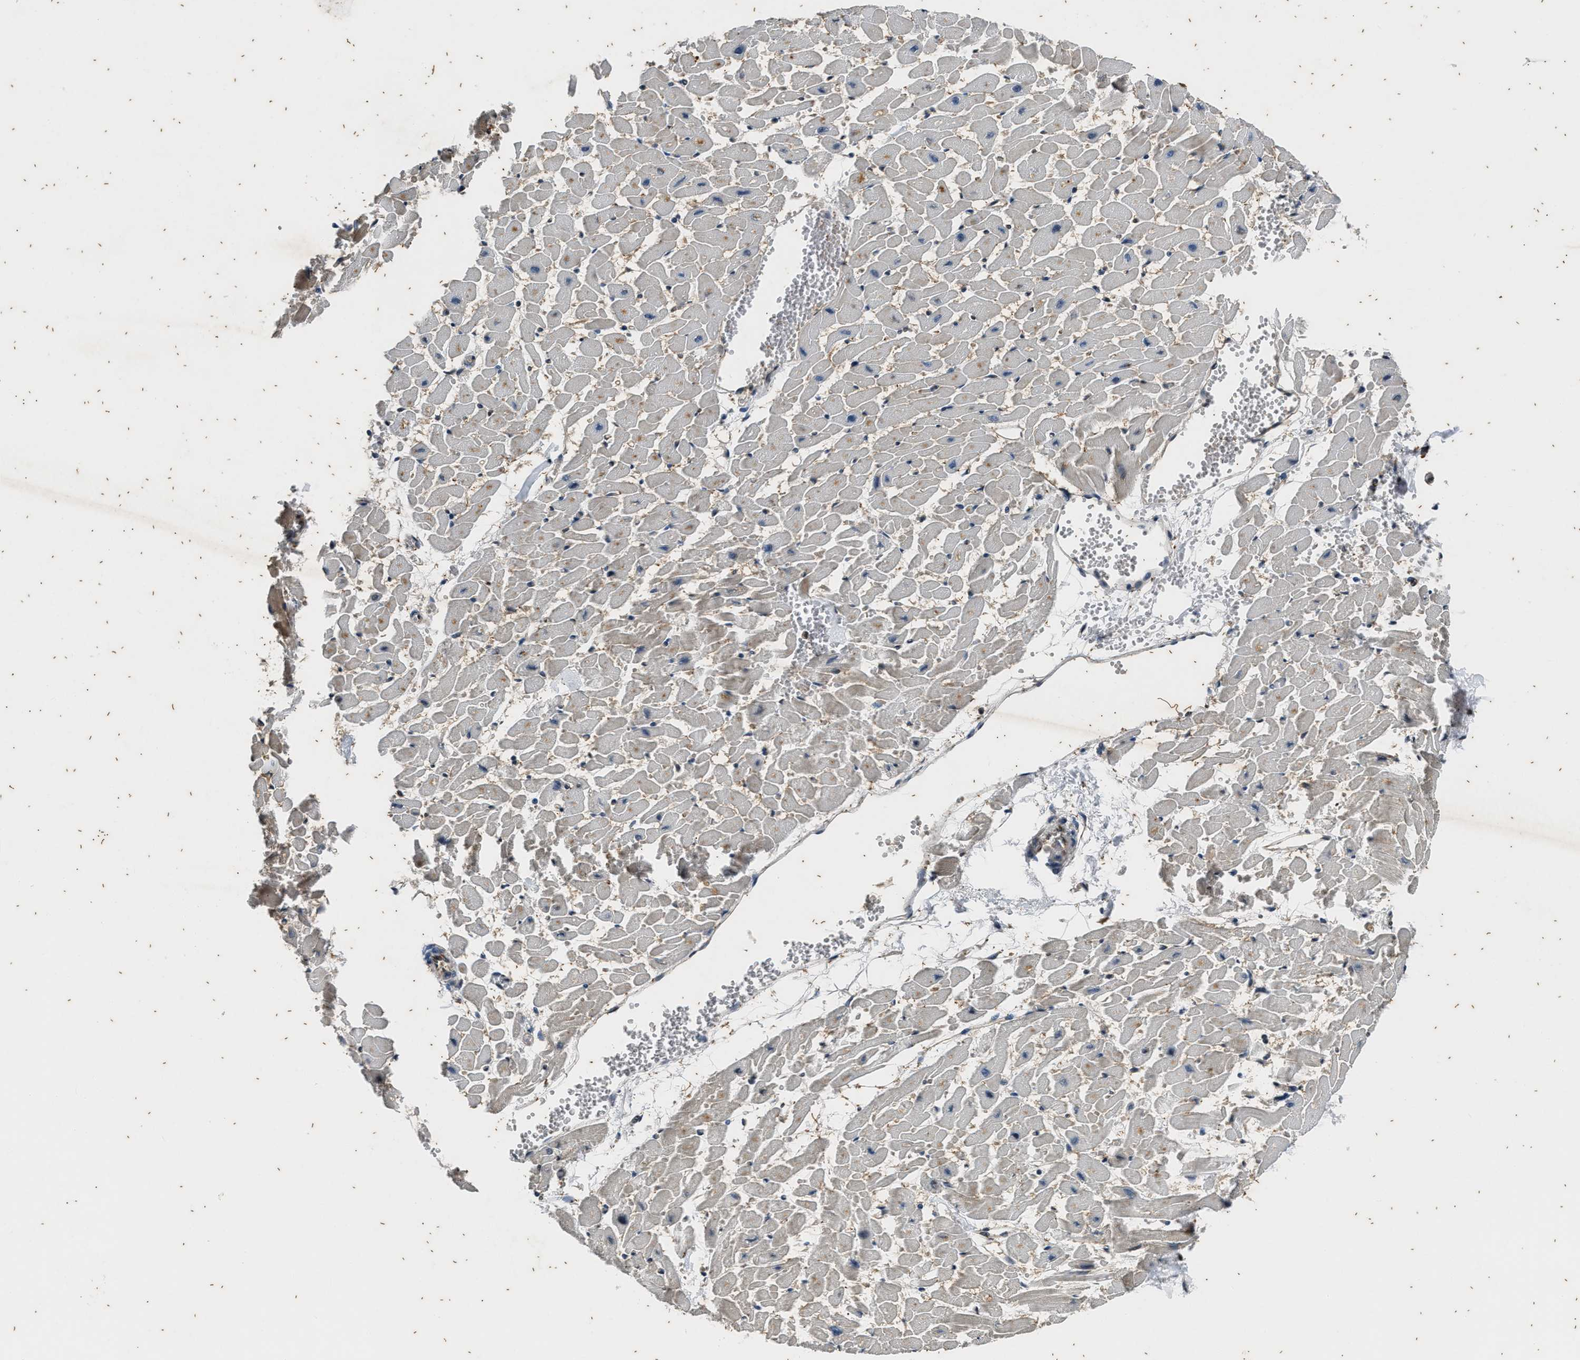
{"staining": {"intensity": "weak", "quantity": "<25%", "location": "cytoplasmic/membranous"}, "tissue": "heart muscle", "cell_type": "Cardiomyocytes", "image_type": "normal", "snomed": [{"axis": "morphology", "description": "Normal tissue, NOS"}, {"axis": "topography", "description": "Heart"}], "caption": "Photomicrograph shows no protein expression in cardiomyocytes of normal heart muscle.", "gene": "PTPN7", "patient": {"sex": "female", "age": 19}}